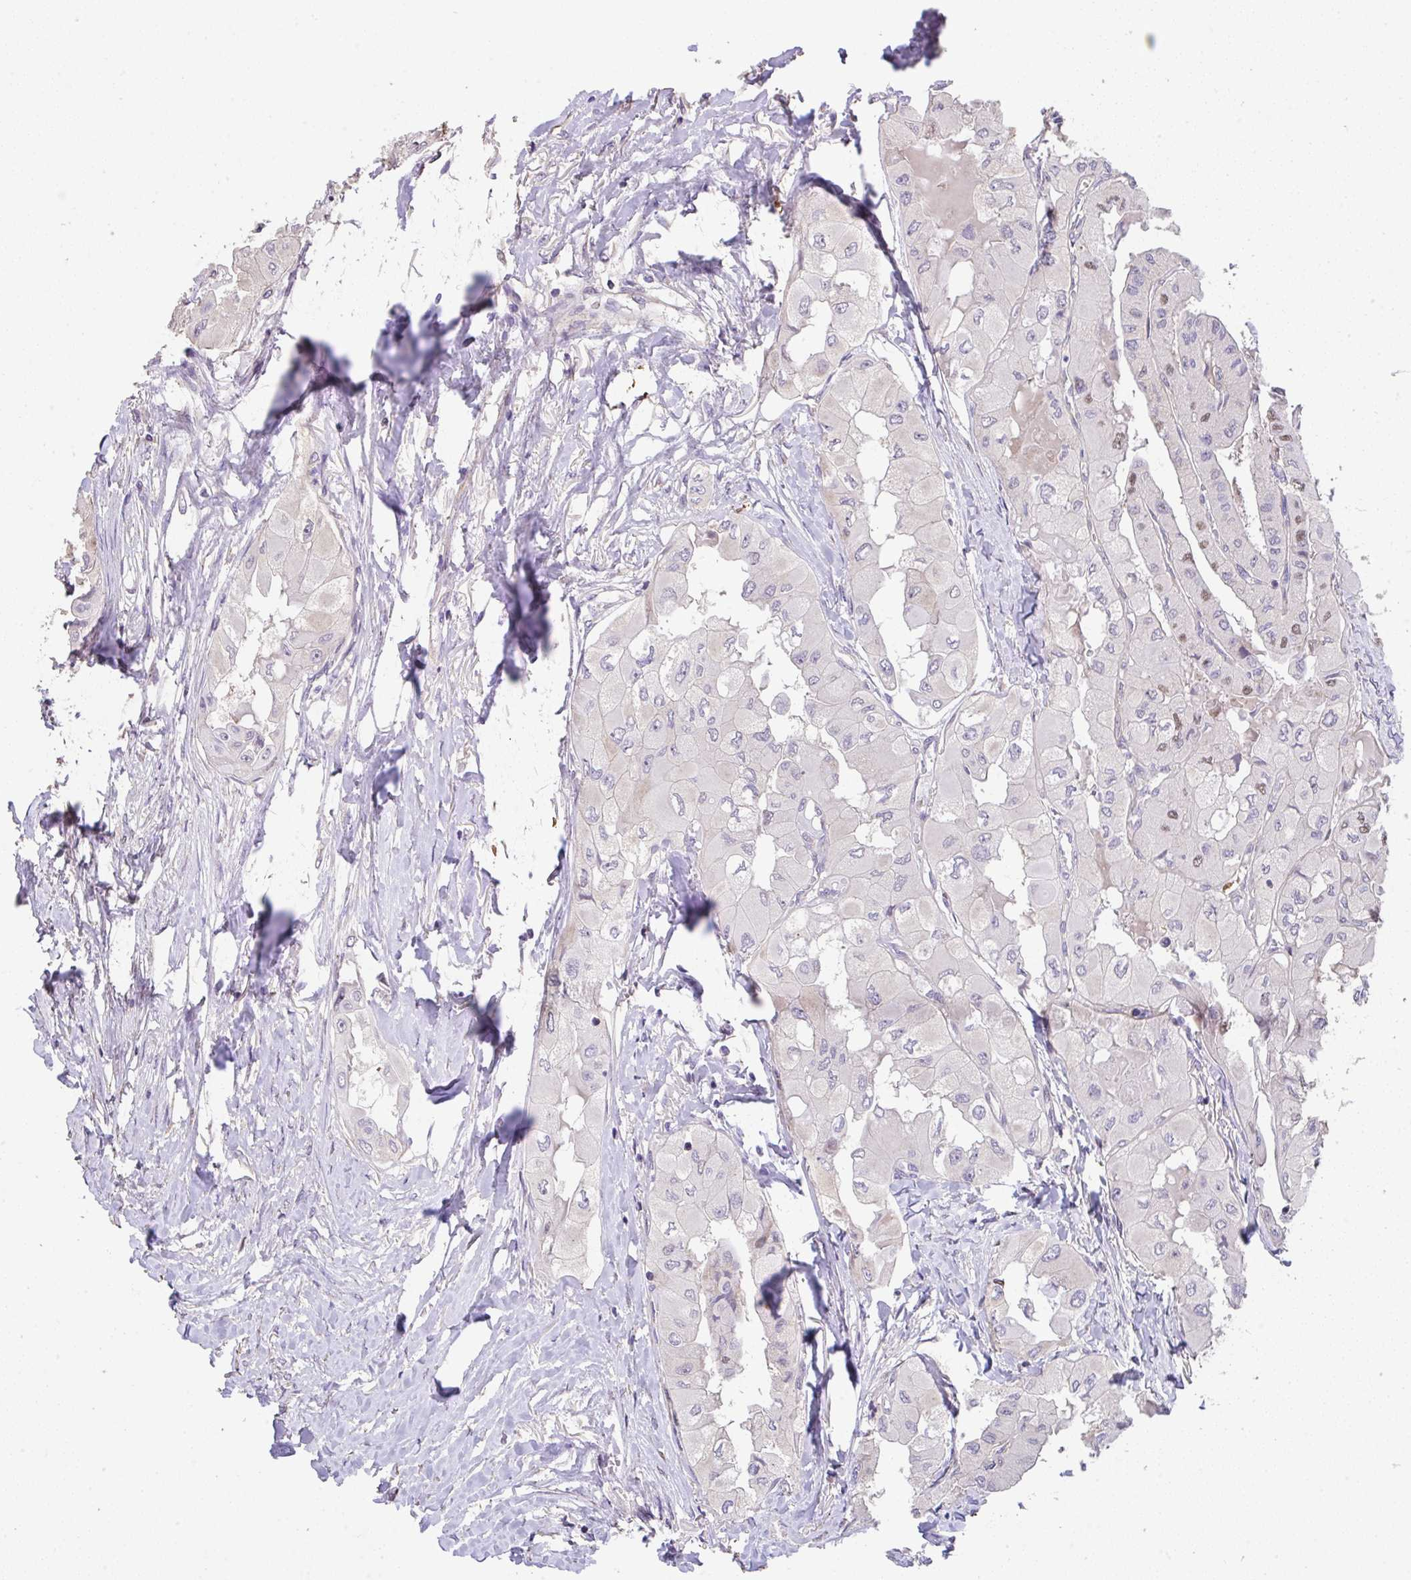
{"staining": {"intensity": "negative", "quantity": "none", "location": "none"}, "tissue": "thyroid cancer", "cell_type": "Tumor cells", "image_type": "cancer", "snomed": [{"axis": "morphology", "description": "Normal tissue, NOS"}, {"axis": "morphology", "description": "Papillary adenocarcinoma, NOS"}, {"axis": "topography", "description": "Thyroid gland"}], "caption": "The image displays no significant positivity in tumor cells of thyroid papillary adenocarcinoma.", "gene": "RUNDC3B", "patient": {"sex": "female", "age": 59}}